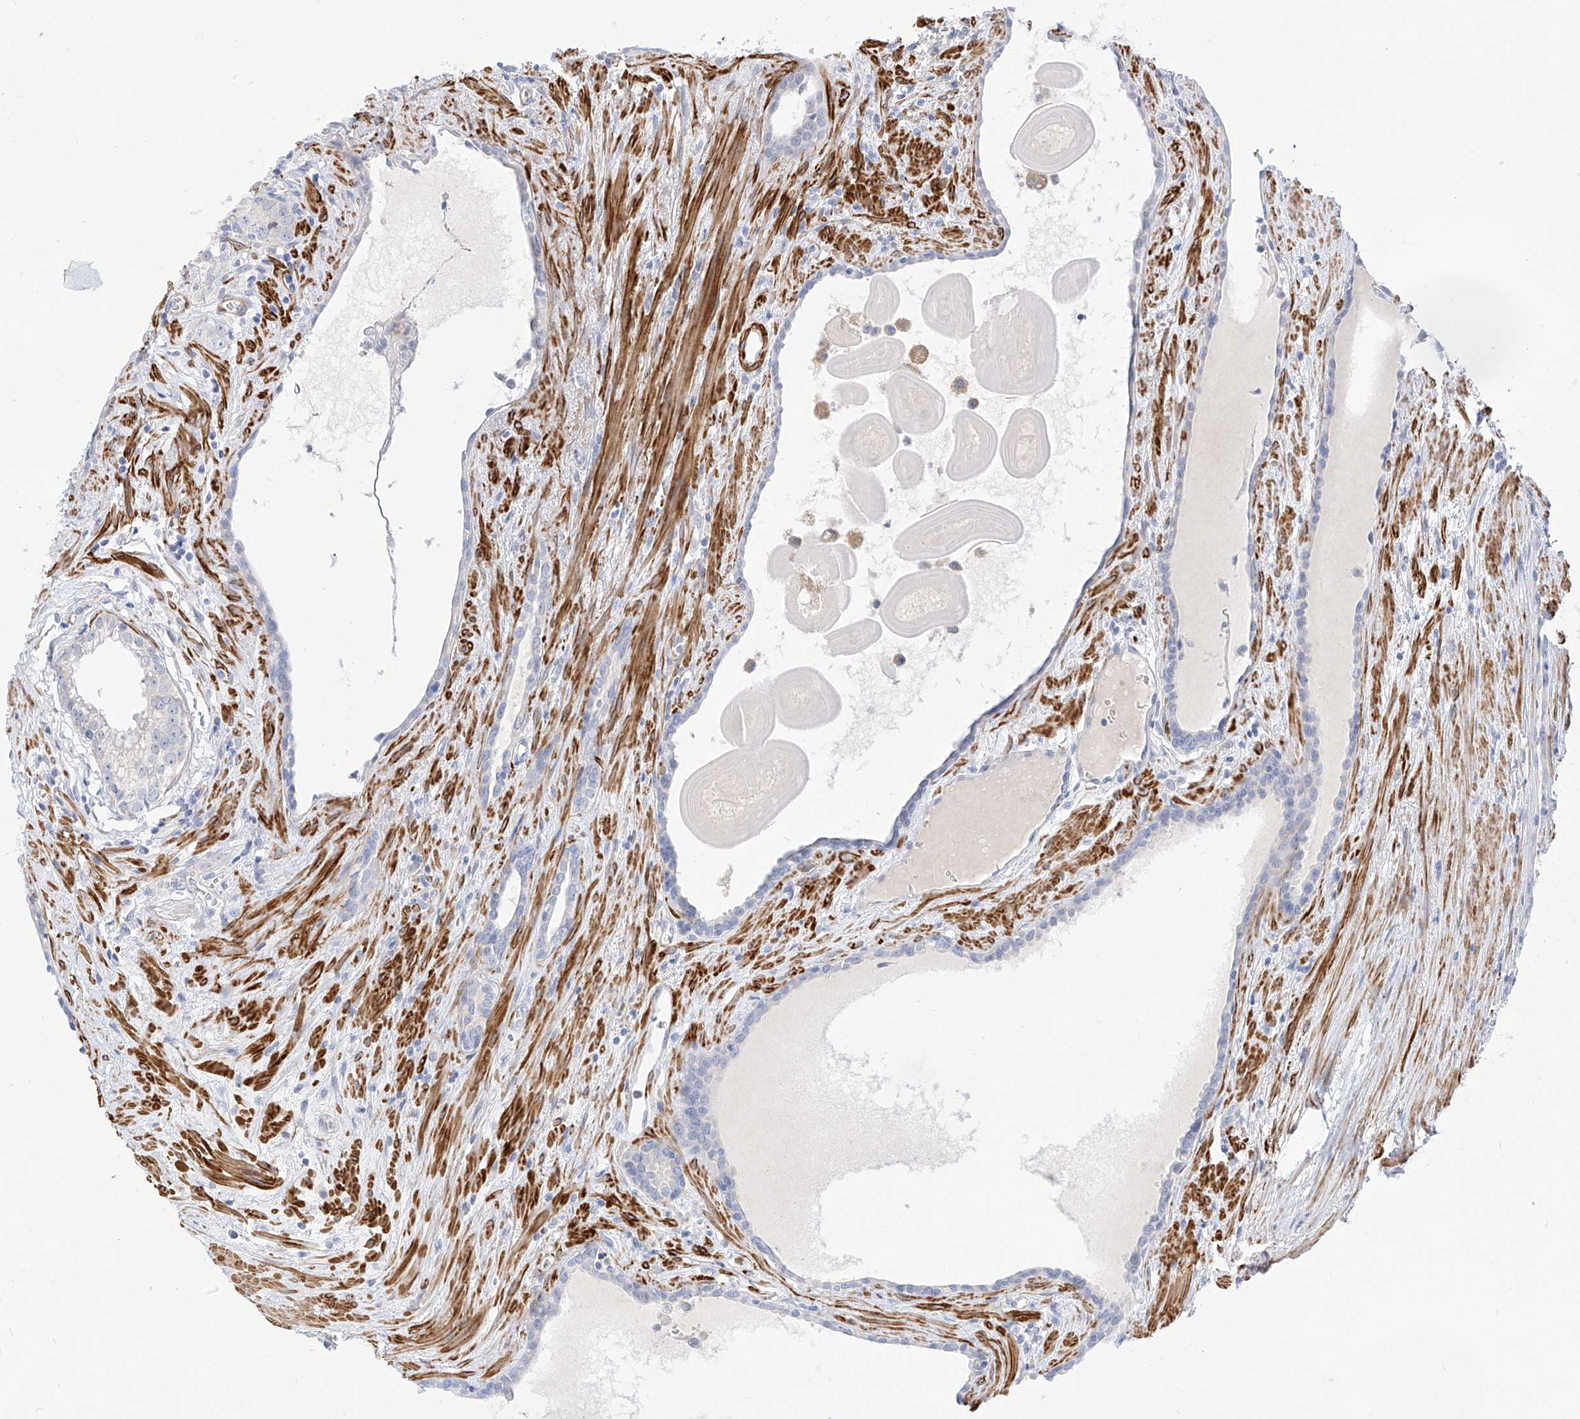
{"staining": {"intensity": "negative", "quantity": "none", "location": "none"}, "tissue": "prostate cancer", "cell_type": "Tumor cells", "image_type": "cancer", "snomed": [{"axis": "morphology", "description": "Adenocarcinoma, High grade"}, {"axis": "topography", "description": "Prostate"}], "caption": "A high-resolution histopathology image shows immunohistochemistry (IHC) staining of high-grade adenocarcinoma (prostate), which demonstrates no significant staining in tumor cells.", "gene": "ST3GAL5", "patient": {"sex": "male", "age": 68}}